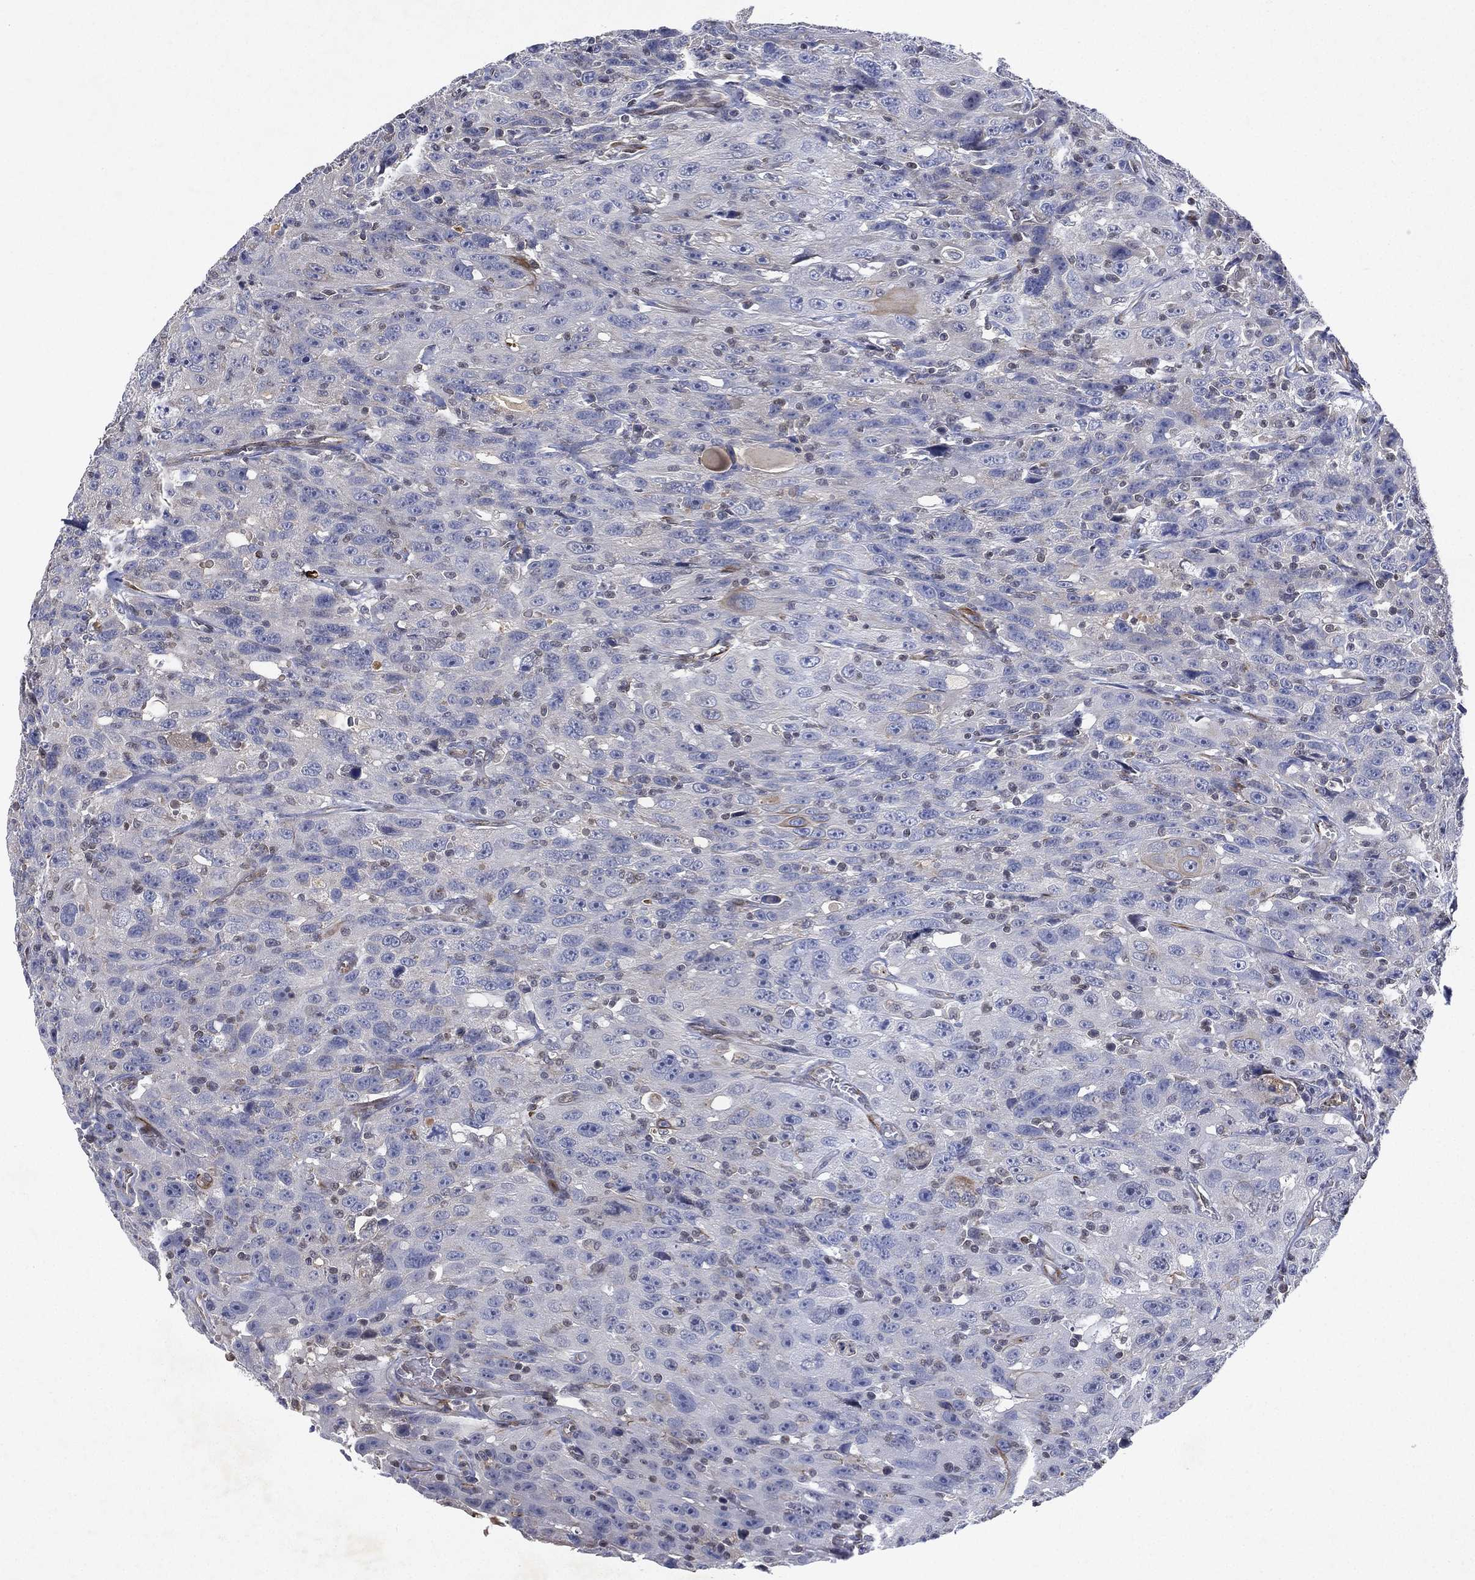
{"staining": {"intensity": "negative", "quantity": "none", "location": "none"}, "tissue": "urothelial cancer", "cell_type": "Tumor cells", "image_type": "cancer", "snomed": [{"axis": "morphology", "description": "Urothelial carcinoma, NOS"}, {"axis": "morphology", "description": "Urothelial carcinoma, High grade"}, {"axis": "topography", "description": "Urinary bladder"}], "caption": "Transitional cell carcinoma stained for a protein using IHC reveals no staining tumor cells.", "gene": "FLI1", "patient": {"sex": "female", "age": 73}}